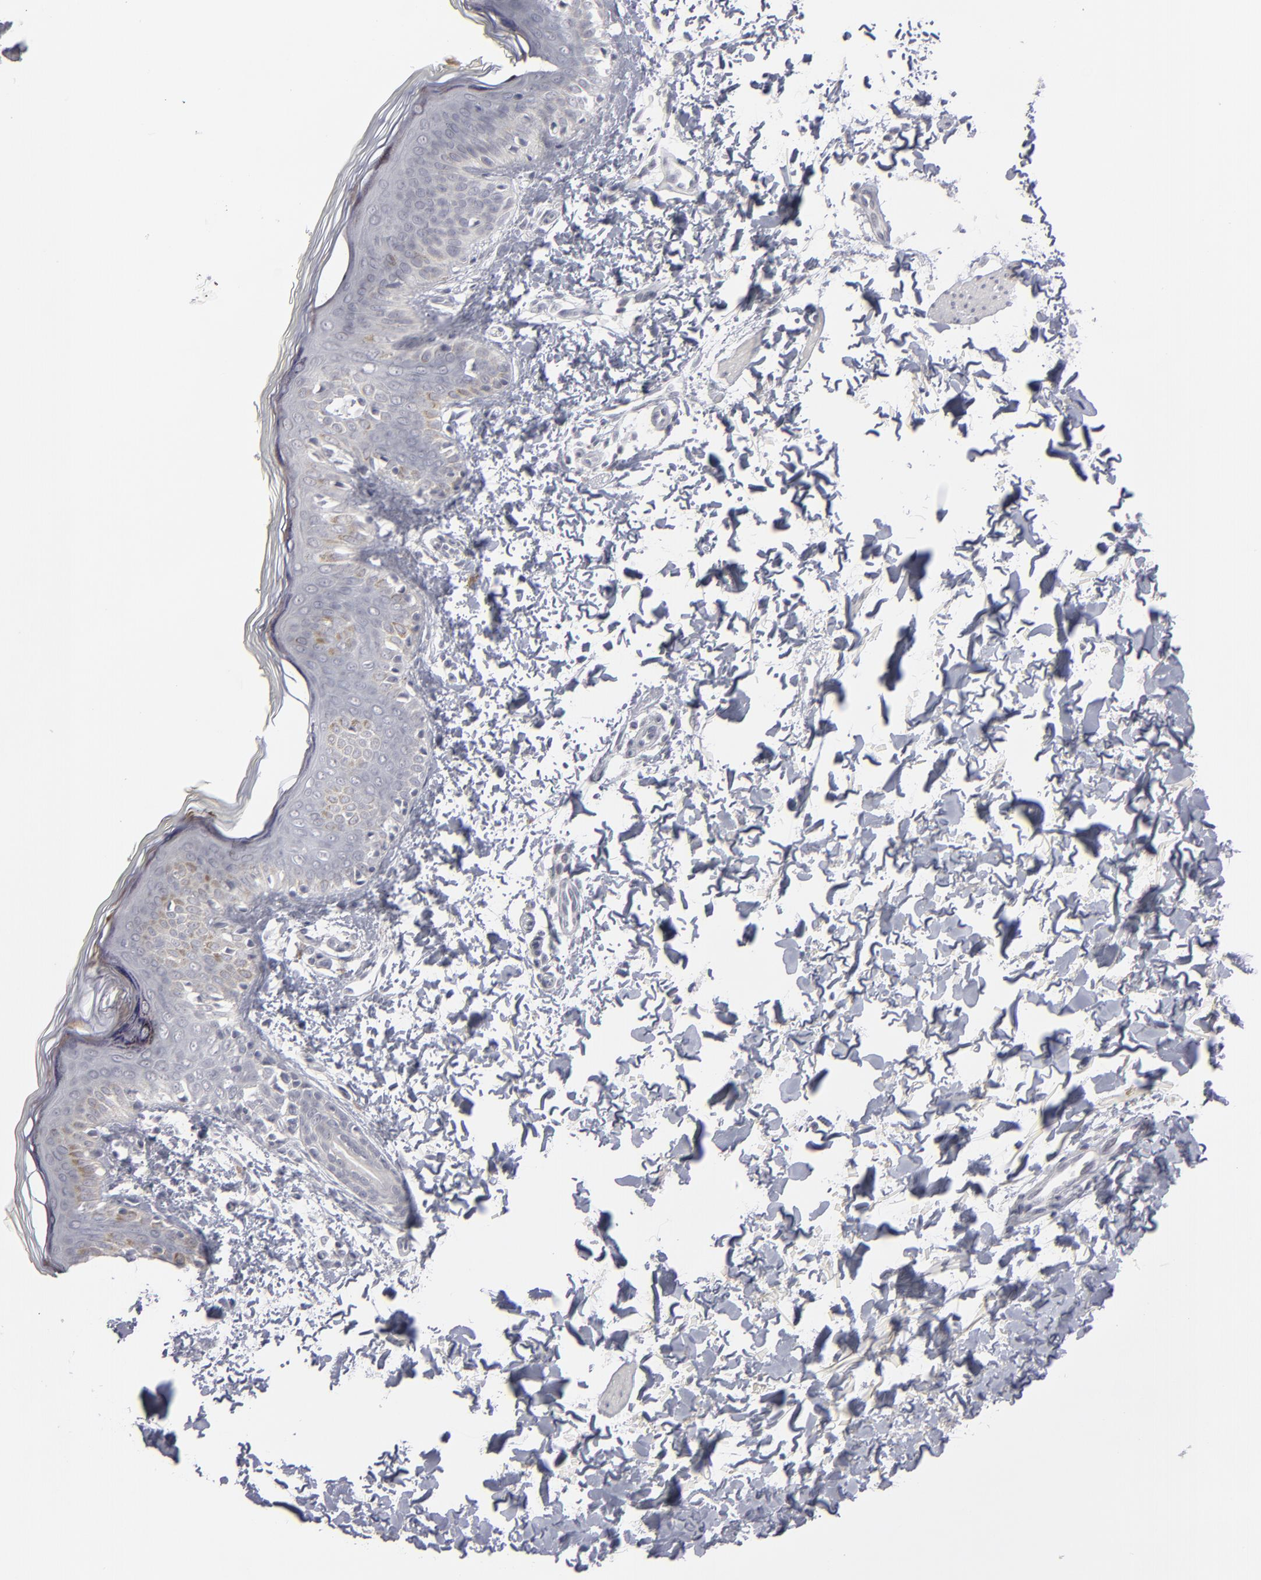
{"staining": {"intensity": "negative", "quantity": "none", "location": "none"}, "tissue": "skin", "cell_type": "Fibroblasts", "image_type": "normal", "snomed": [{"axis": "morphology", "description": "Normal tissue, NOS"}, {"axis": "topography", "description": "Skin"}], "caption": "Protein analysis of normal skin displays no significant positivity in fibroblasts.", "gene": "KIAA1210", "patient": {"sex": "female", "age": 4}}